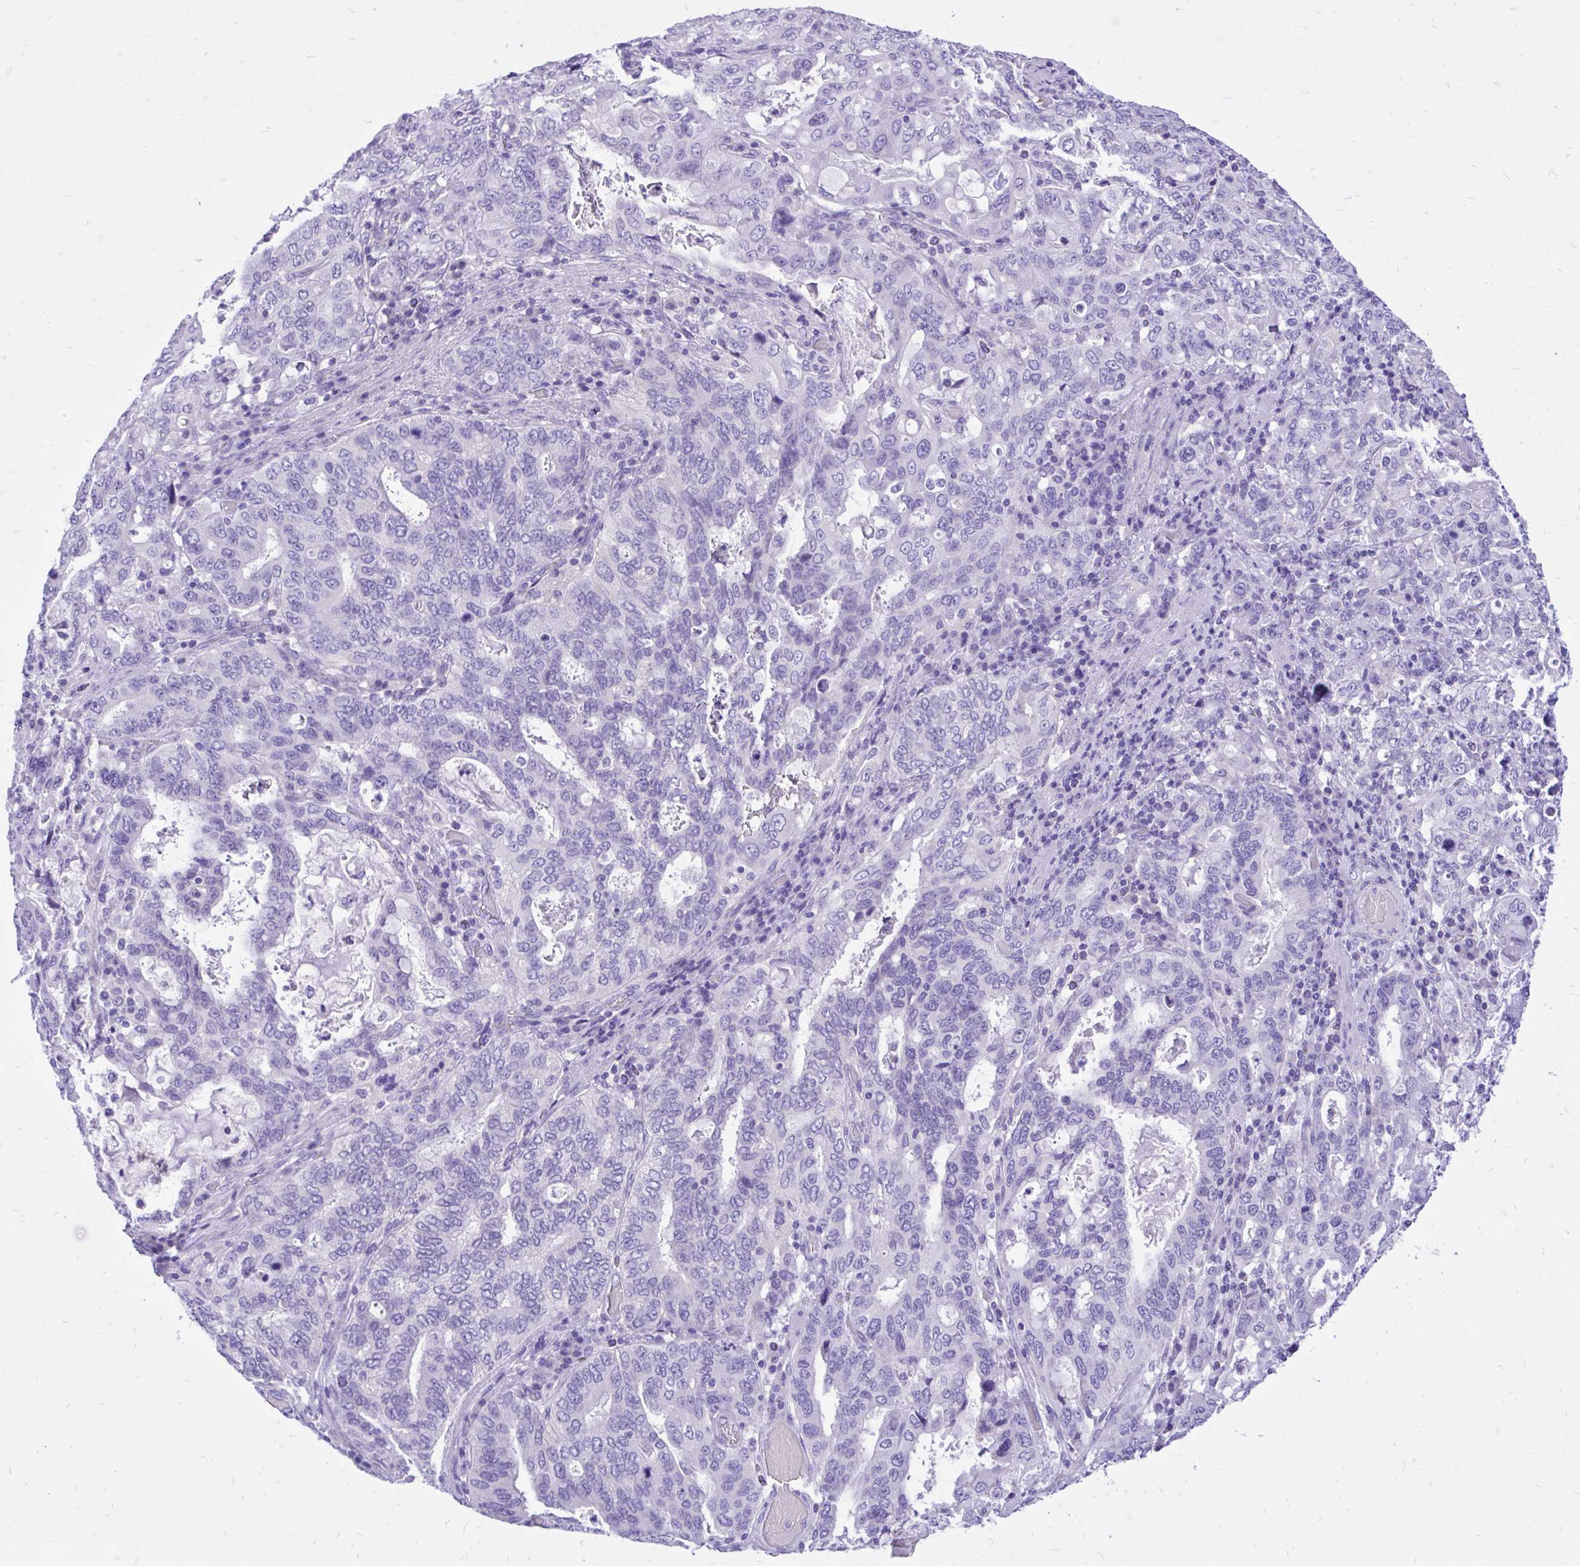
{"staining": {"intensity": "negative", "quantity": "none", "location": "none"}, "tissue": "stomach cancer", "cell_type": "Tumor cells", "image_type": "cancer", "snomed": [{"axis": "morphology", "description": "Adenocarcinoma, NOS"}, {"axis": "topography", "description": "Stomach, upper"}, {"axis": "topography", "description": "Stomach"}], "caption": "This micrograph is of stomach cancer (adenocarcinoma) stained with IHC to label a protein in brown with the nuclei are counter-stained blue. There is no expression in tumor cells. (Stains: DAB (3,3'-diaminobenzidine) IHC with hematoxylin counter stain, Microscopy: brightfield microscopy at high magnification).", "gene": "MON1A", "patient": {"sex": "male", "age": 62}}